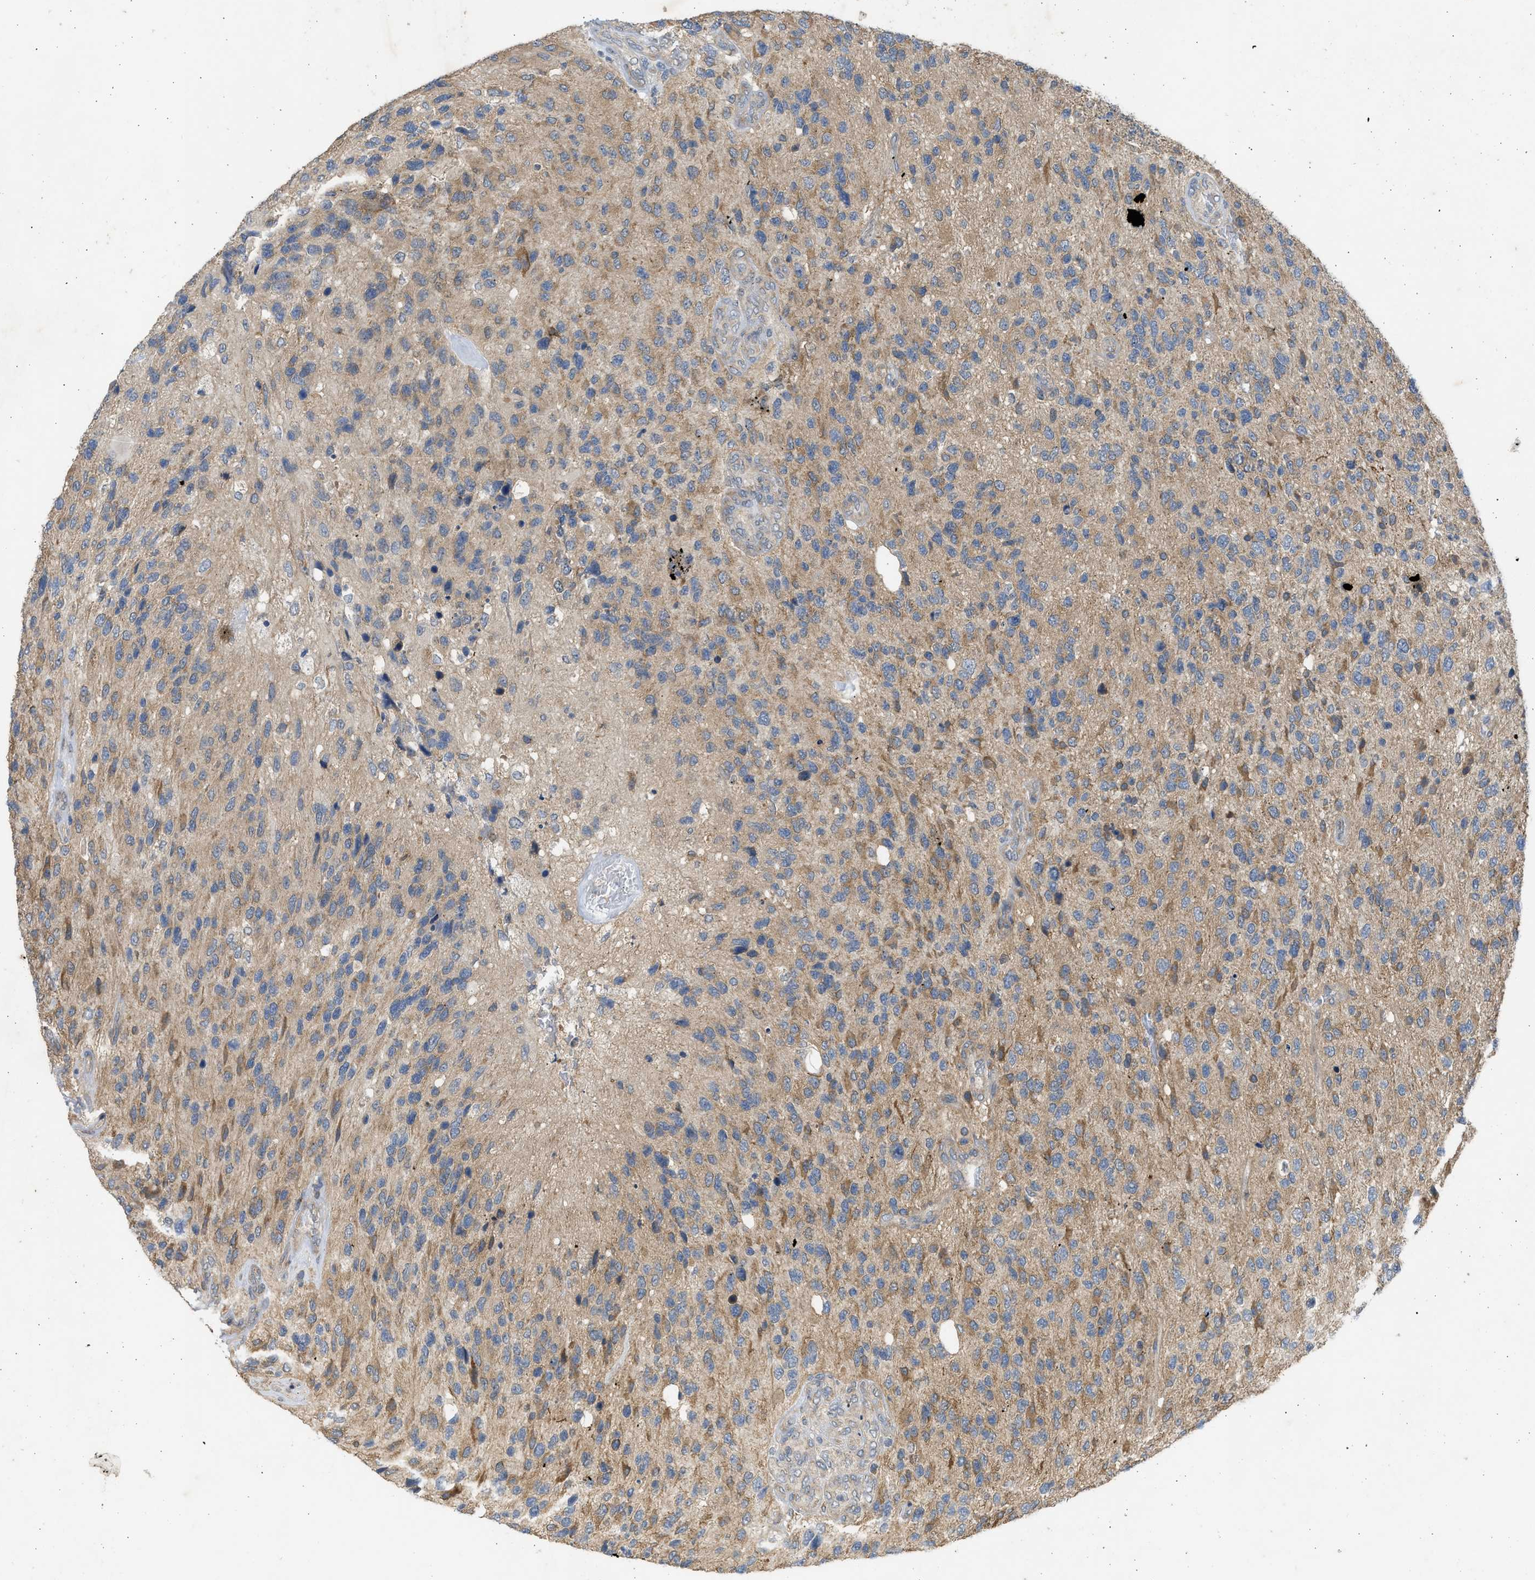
{"staining": {"intensity": "moderate", "quantity": "25%-75%", "location": "cytoplasmic/membranous"}, "tissue": "glioma", "cell_type": "Tumor cells", "image_type": "cancer", "snomed": [{"axis": "morphology", "description": "Glioma, malignant, High grade"}, {"axis": "topography", "description": "Brain"}], "caption": "Immunohistochemistry image of malignant high-grade glioma stained for a protein (brown), which reveals medium levels of moderate cytoplasmic/membranous expression in approximately 25%-75% of tumor cells.", "gene": "CYP1A1", "patient": {"sex": "female", "age": 58}}